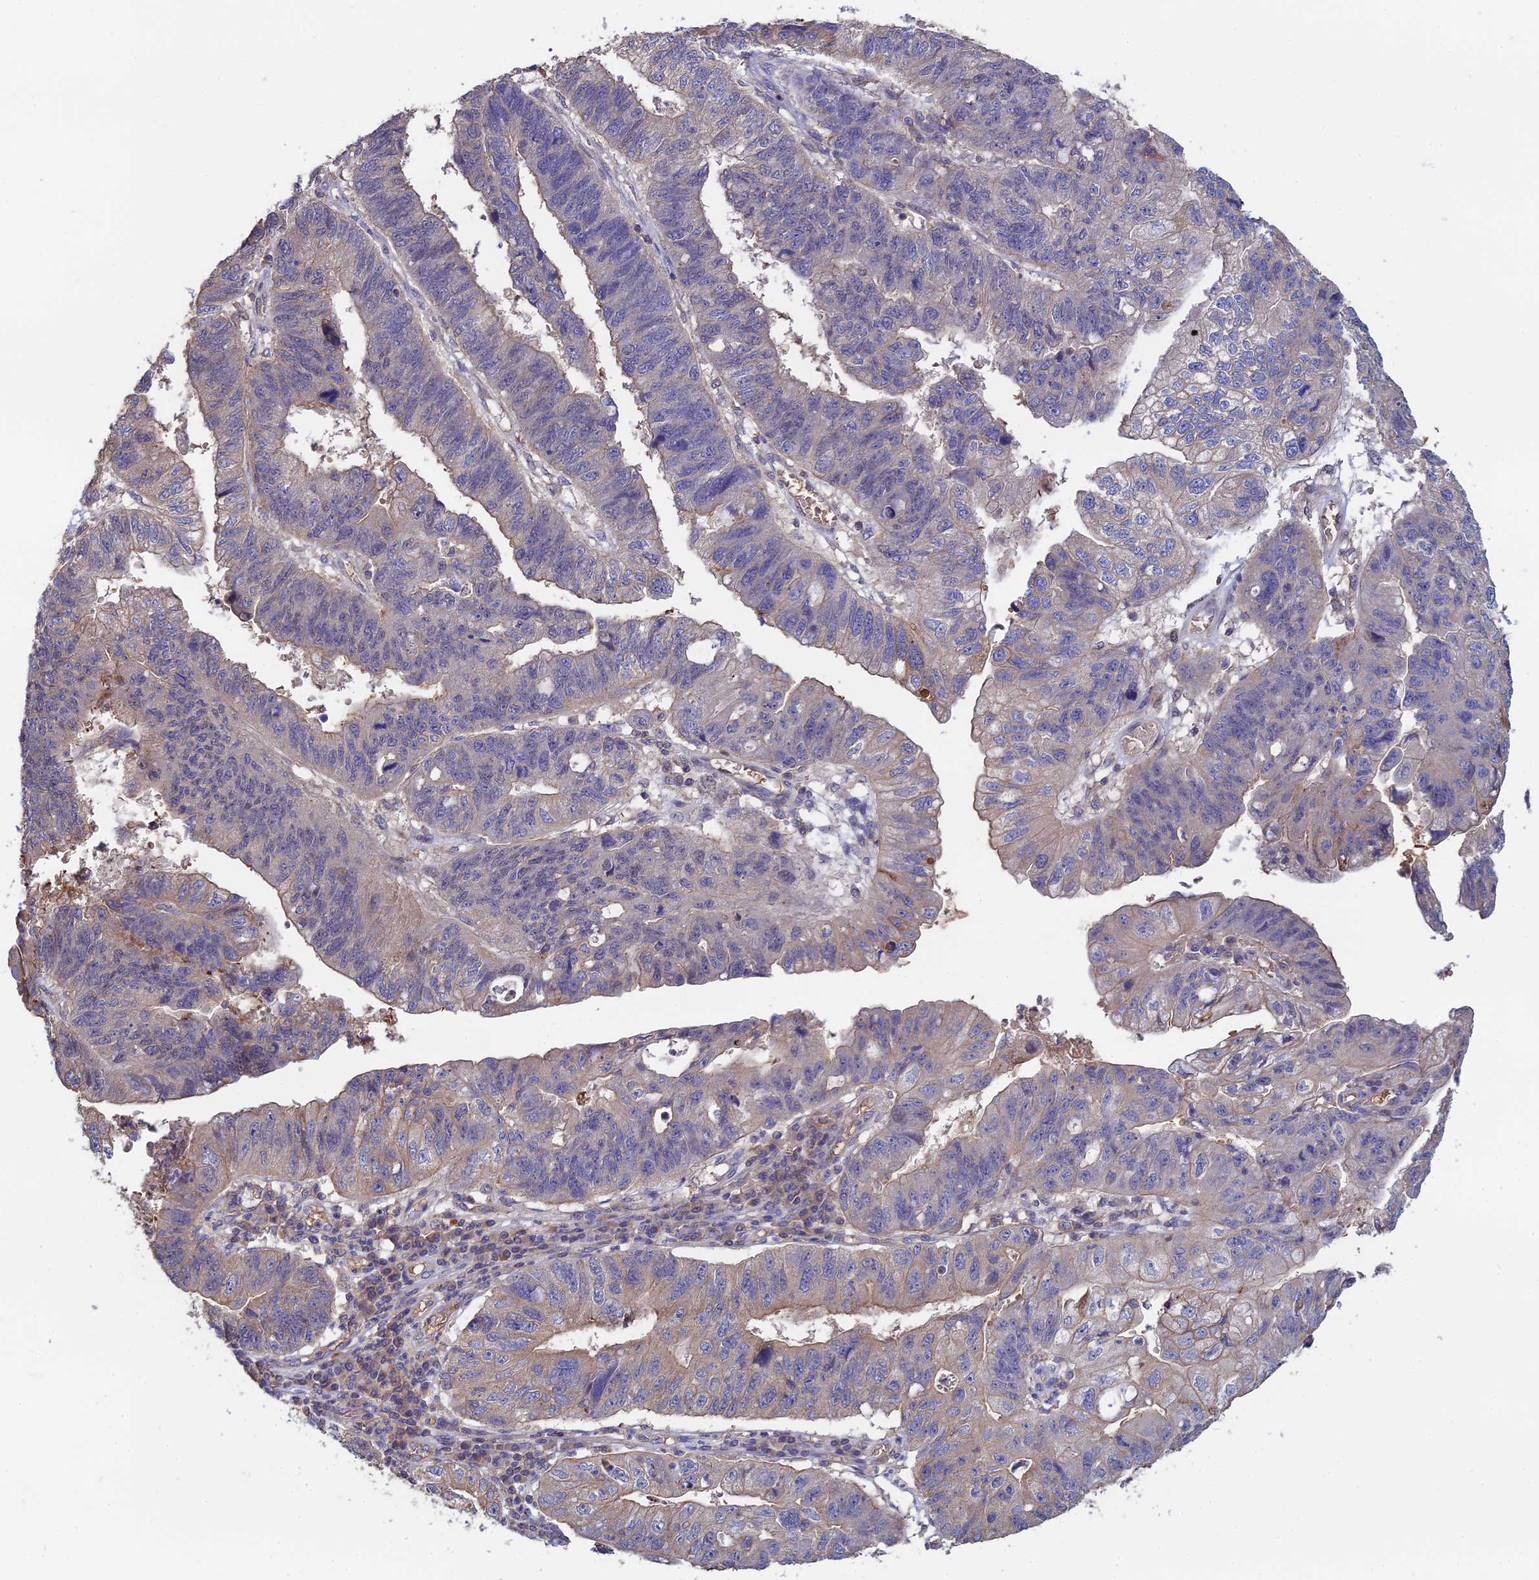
{"staining": {"intensity": "negative", "quantity": "none", "location": "none"}, "tissue": "stomach cancer", "cell_type": "Tumor cells", "image_type": "cancer", "snomed": [{"axis": "morphology", "description": "Adenocarcinoma, NOS"}, {"axis": "topography", "description": "Stomach"}], "caption": "Immunohistochemical staining of human stomach cancer (adenocarcinoma) shows no significant positivity in tumor cells.", "gene": "GALR2", "patient": {"sex": "male", "age": 59}}